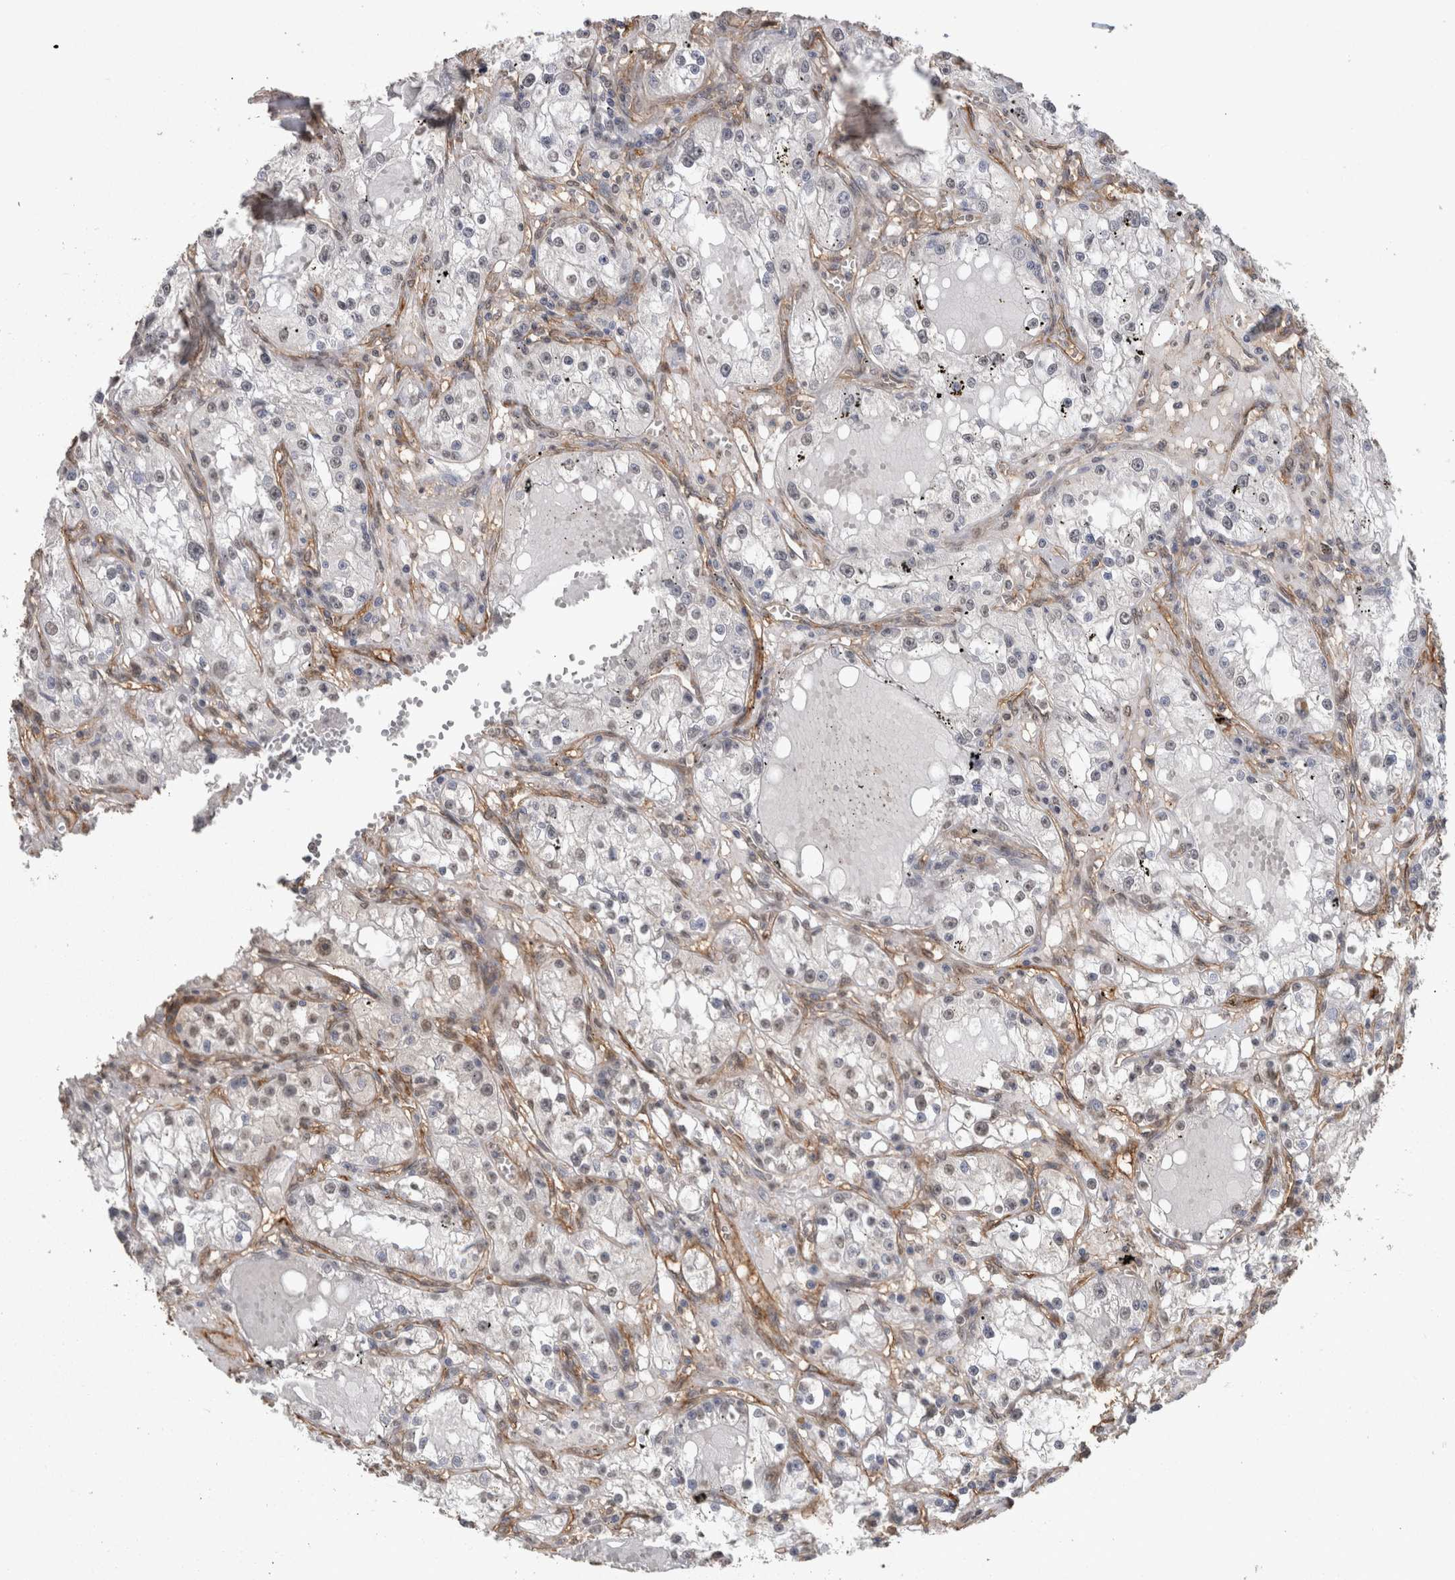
{"staining": {"intensity": "weak", "quantity": "<25%", "location": "nuclear"}, "tissue": "renal cancer", "cell_type": "Tumor cells", "image_type": "cancer", "snomed": [{"axis": "morphology", "description": "Adenocarcinoma, NOS"}, {"axis": "topography", "description": "Kidney"}], "caption": "This histopathology image is of renal cancer stained with immunohistochemistry (IHC) to label a protein in brown with the nuclei are counter-stained blue. There is no staining in tumor cells. The staining is performed using DAB (3,3'-diaminobenzidine) brown chromogen with nuclei counter-stained in using hematoxylin.", "gene": "RECK", "patient": {"sex": "male", "age": 56}}